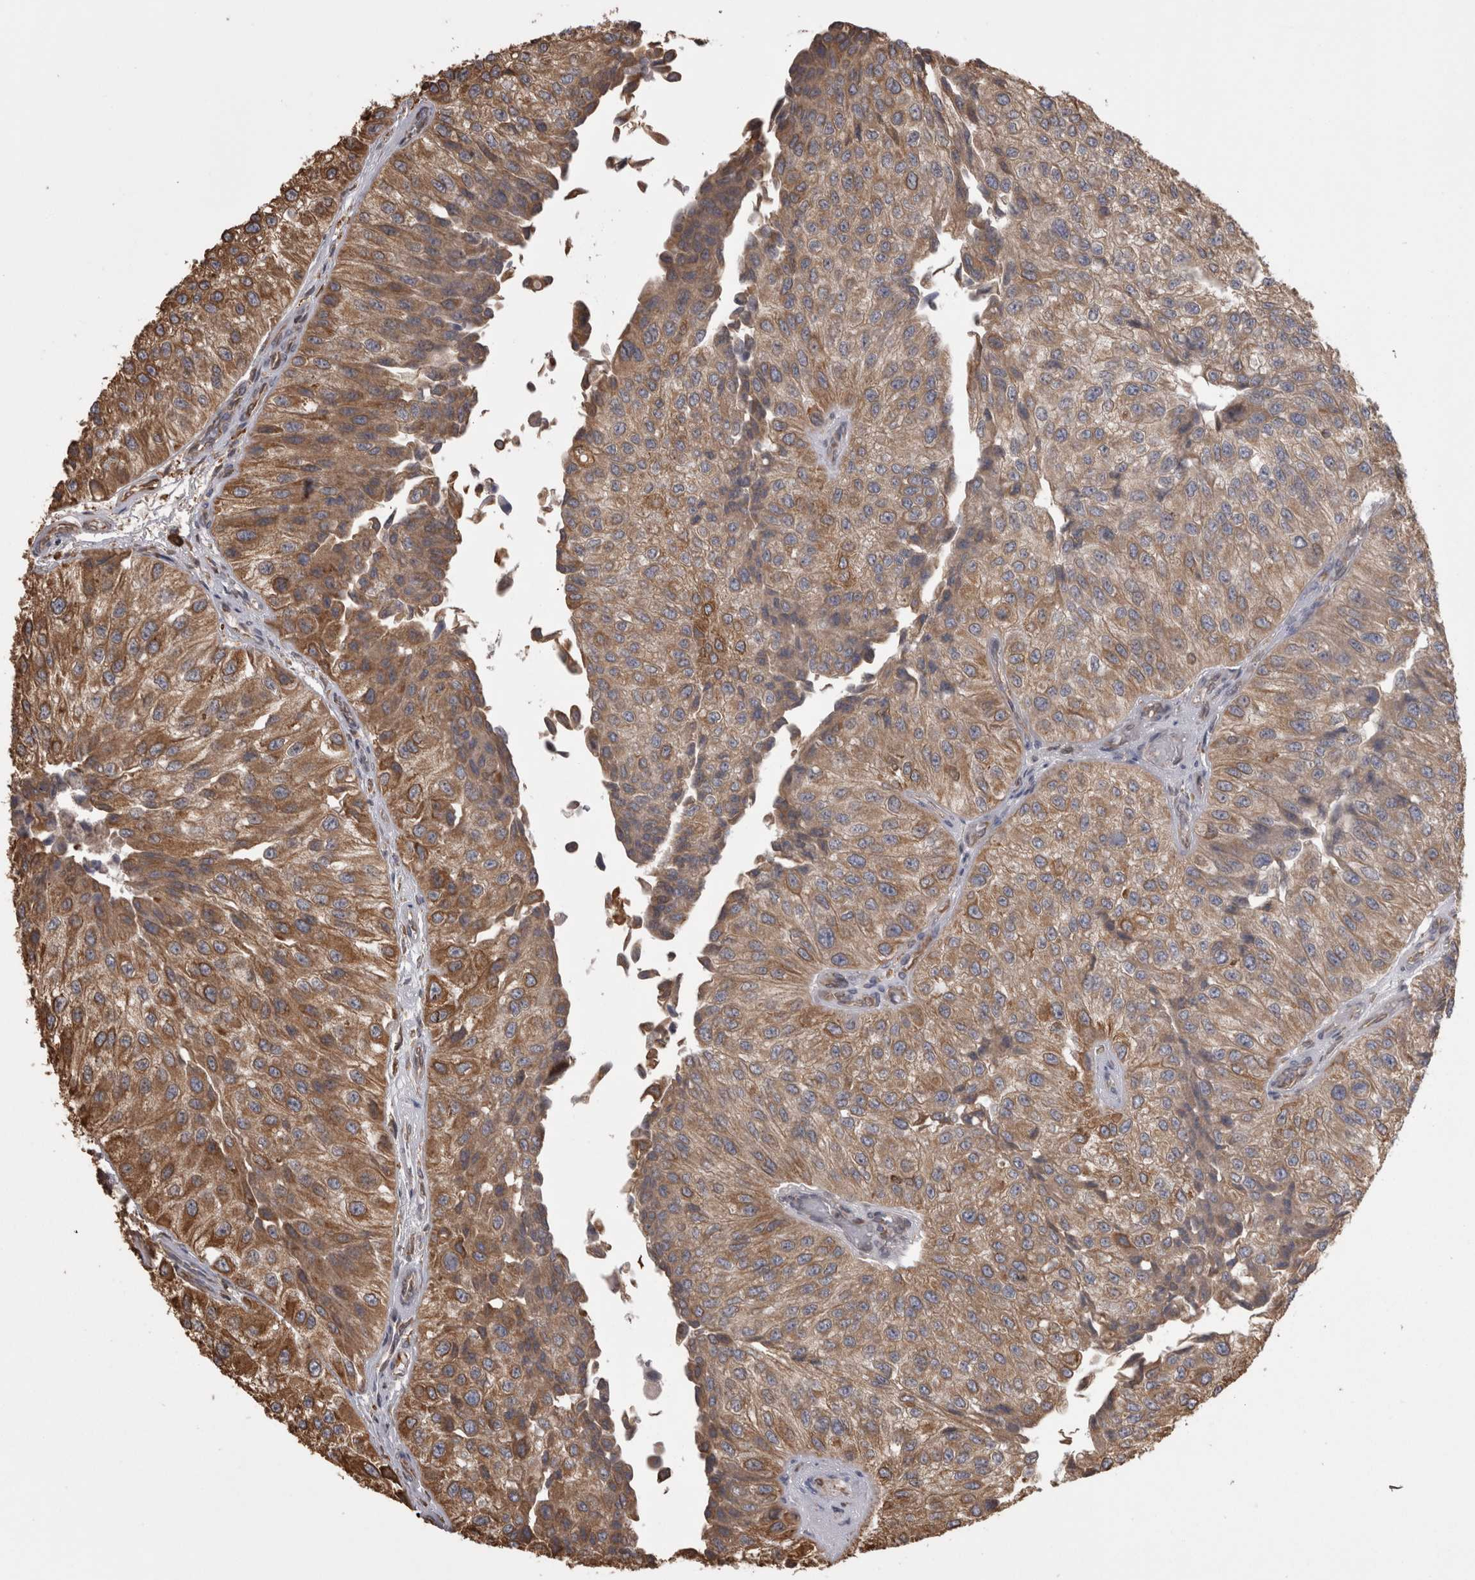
{"staining": {"intensity": "strong", "quantity": ">75%", "location": "cytoplasmic/membranous"}, "tissue": "urothelial cancer", "cell_type": "Tumor cells", "image_type": "cancer", "snomed": [{"axis": "morphology", "description": "Urothelial carcinoma, High grade"}, {"axis": "topography", "description": "Kidney"}, {"axis": "topography", "description": "Urinary bladder"}], "caption": "Immunohistochemistry (IHC) staining of urothelial carcinoma (high-grade), which exhibits high levels of strong cytoplasmic/membranous staining in about >75% of tumor cells indicating strong cytoplasmic/membranous protein staining. The staining was performed using DAB (3,3'-diaminobenzidine) (brown) for protein detection and nuclei were counterstained in hematoxylin (blue).", "gene": "PON2", "patient": {"sex": "male", "age": 77}}